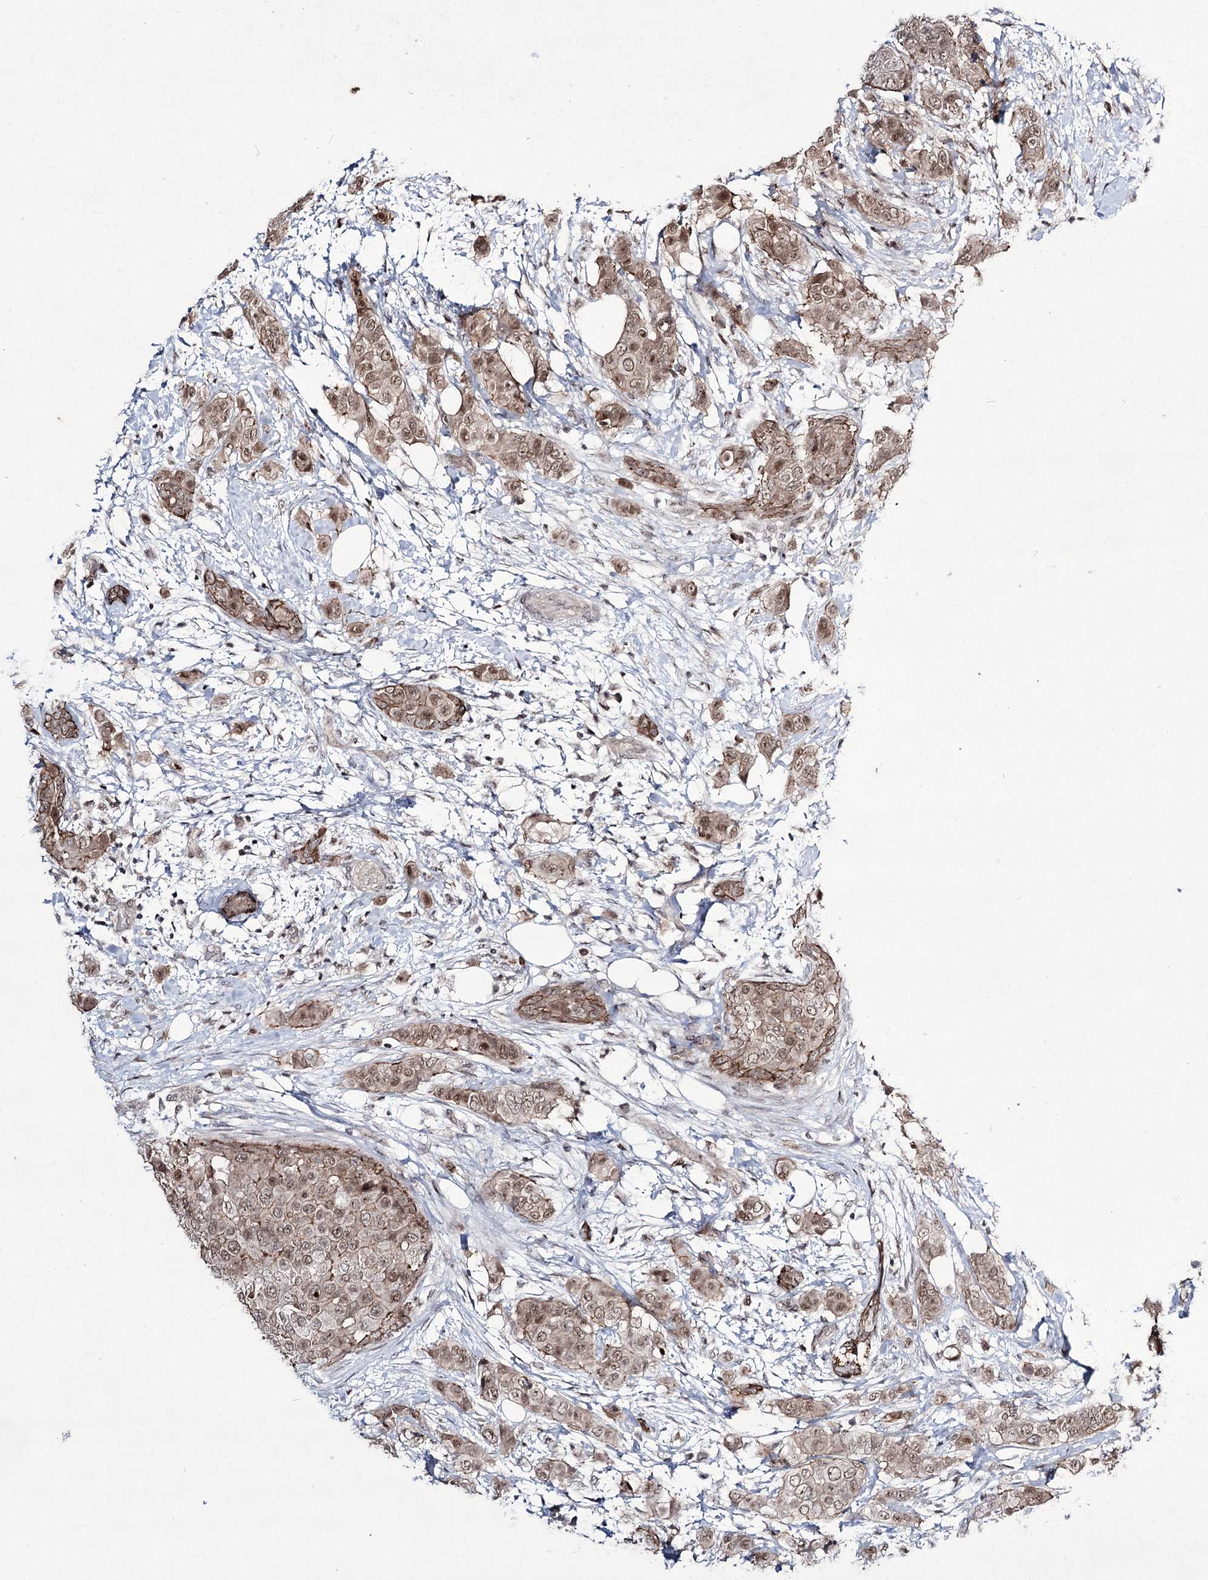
{"staining": {"intensity": "moderate", "quantity": ">75%", "location": "cytoplasmic/membranous,nuclear"}, "tissue": "breast cancer", "cell_type": "Tumor cells", "image_type": "cancer", "snomed": [{"axis": "morphology", "description": "Lobular carcinoma"}, {"axis": "topography", "description": "Breast"}], "caption": "Human breast lobular carcinoma stained with a brown dye exhibits moderate cytoplasmic/membranous and nuclear positive expression in about >75% of tumor cells.", "gene": "HOXC11", "patient": {"sex": "female", "age": 51}}